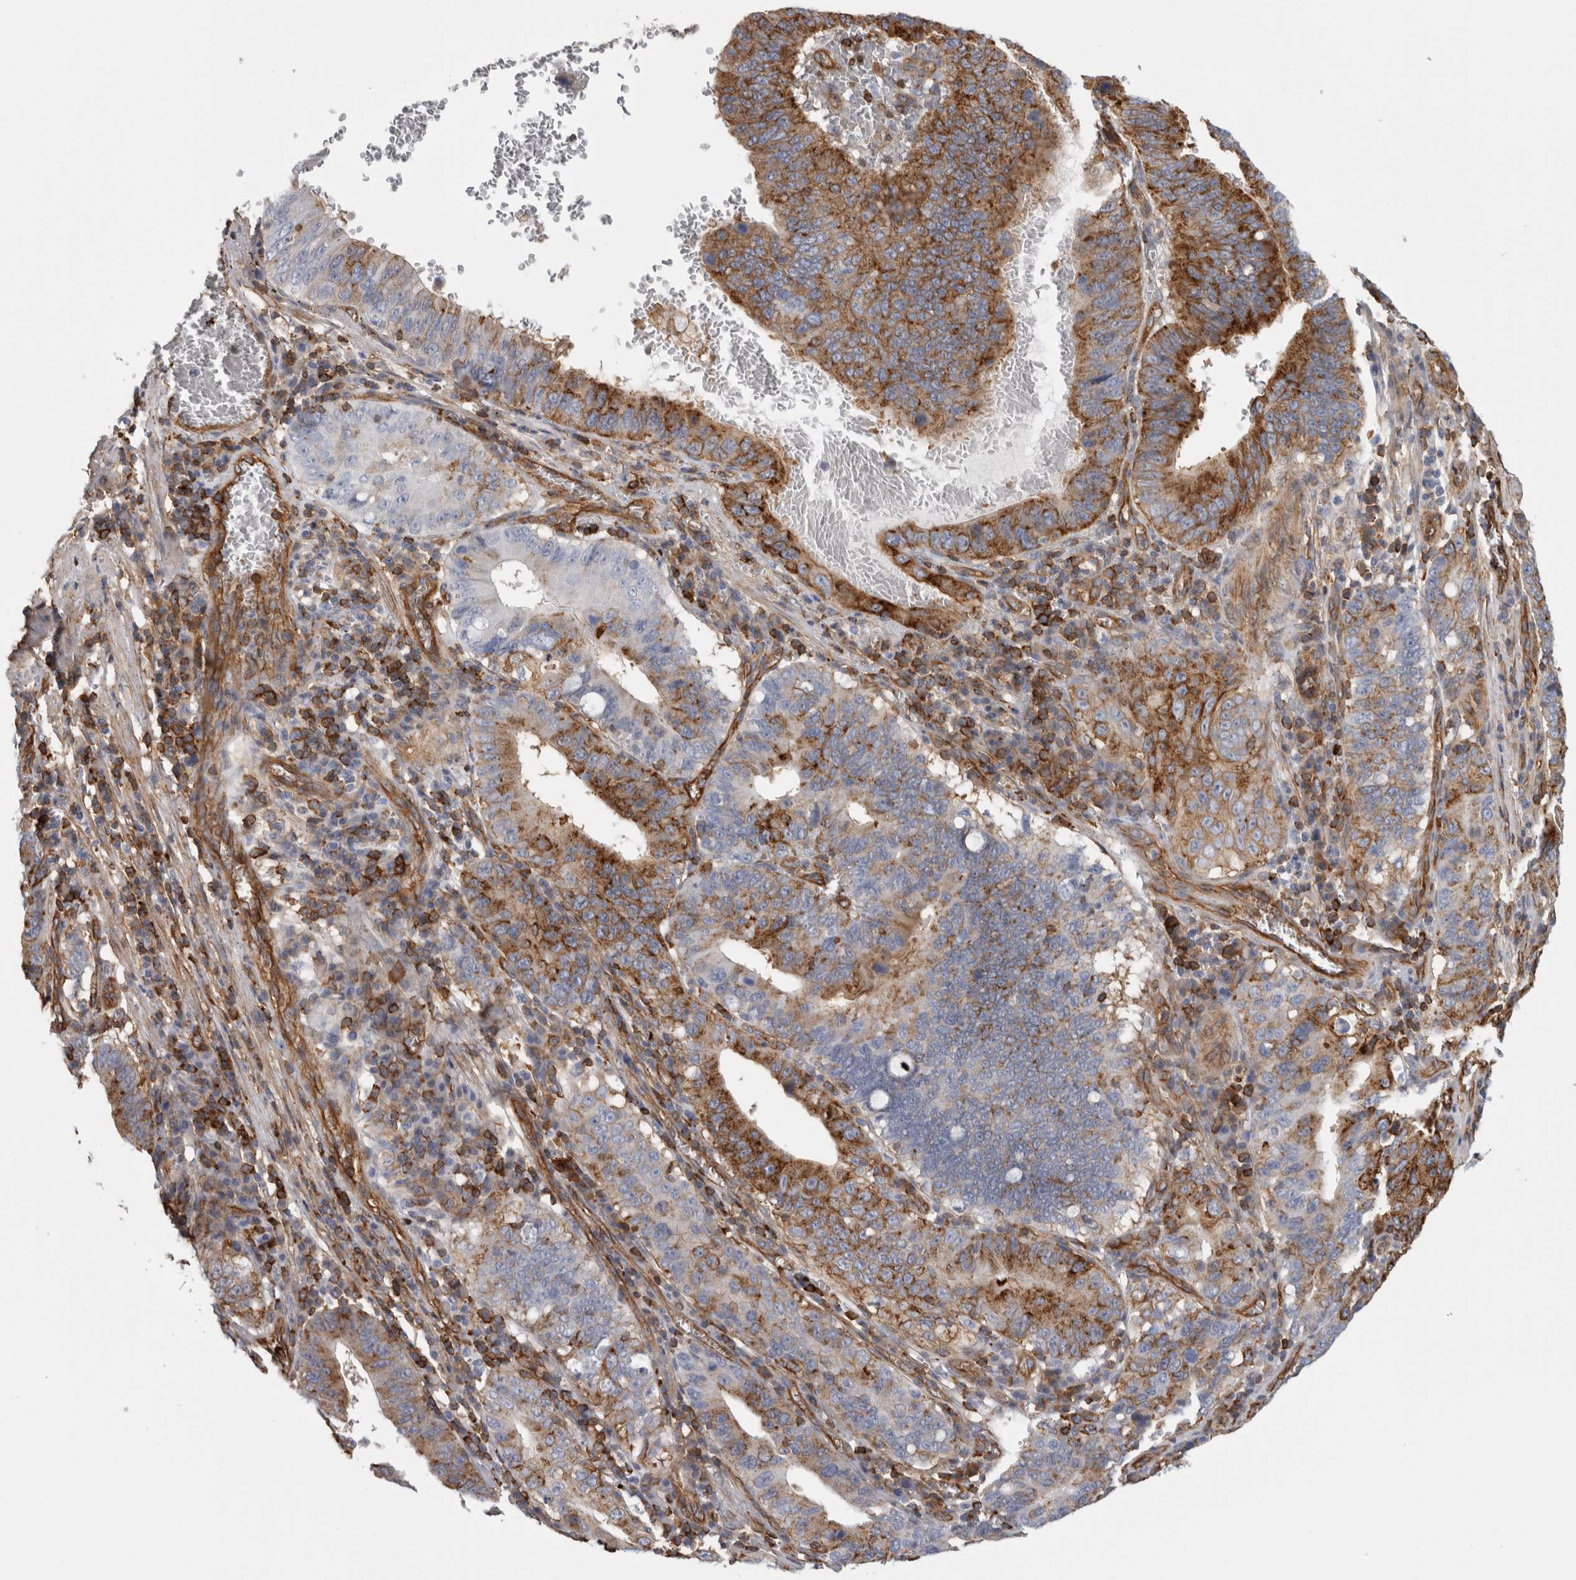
{"staining": {"intensity": "strong", "quantity": "25%-75%", "location": "cytoplasmic/membranous"}, "tissue": "stomach cancer", "cell_type": "Tumor cells", "image_type": "cancer", "snomed": [{"axis": "morphology", "description": "Adenocarcinoma, NOS"}, {"axis": "topography", "description": "Stomach"}, {"axis": "topography", "description": "Gastric cardia"}], "caption": "Immunohistochemistry (IHC) image of human stomach adenocarcinoma stained for a protein (brown), which demonstrates high levels of strong cytoplasmic/membranous expression in approximately 25%-75% of tumor cells.", "gene": "AHNAK", "patient": {"sex": "male", "age": 59}}